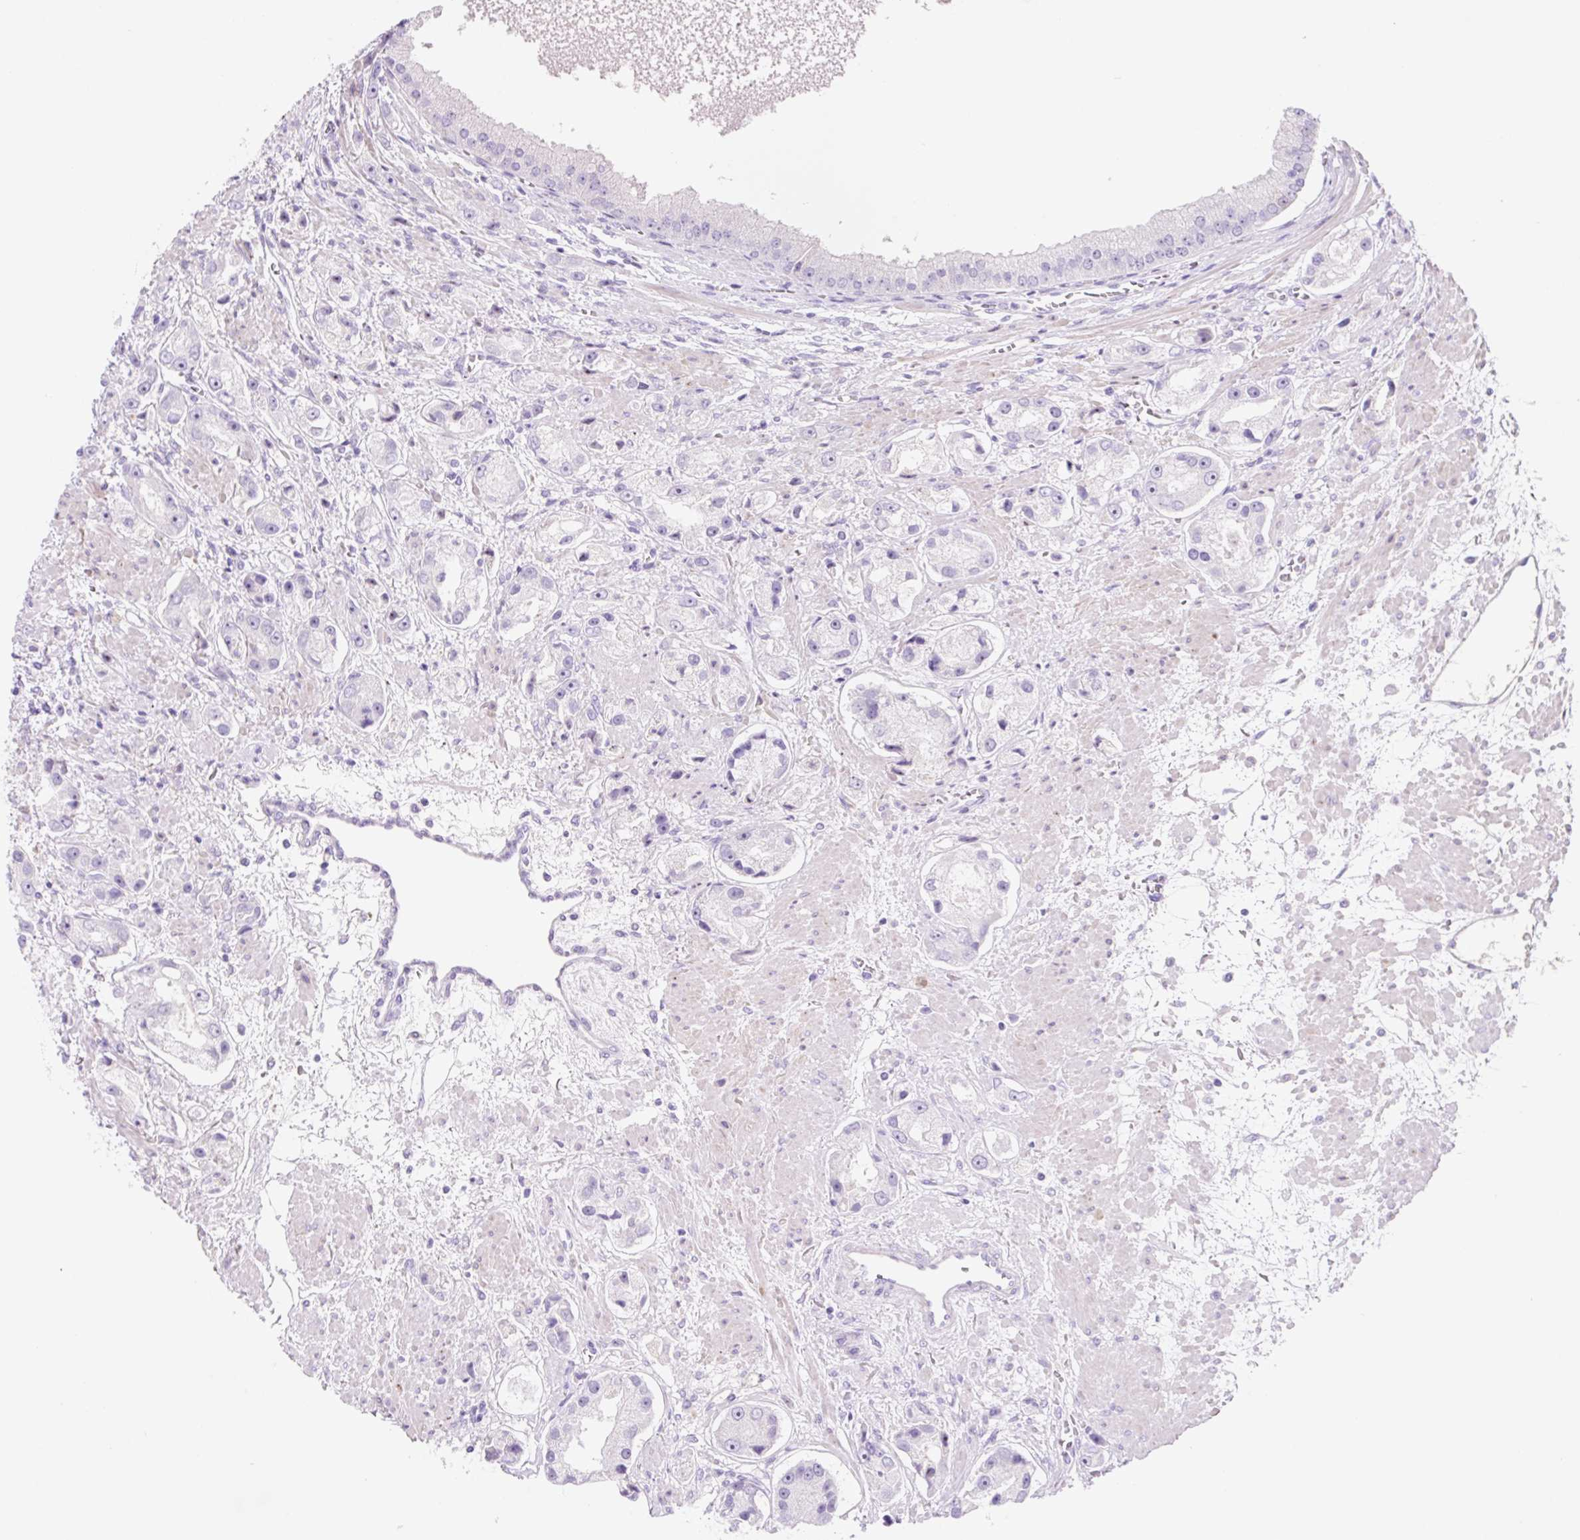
{"staining": {"intensity": "negative", "quantity": "none", "location": "none"}, "tissue": "prostate cancer", "cell_type": "Tumor cells", "image_type": "cancer", "snomed": [{"axis": "morphology", "description": "Adenocarcinoma, High grade"}, {"axis": "topography", "description": "Prostate"}], "caption": "A high-resolution image shows immunohistochemistry staining of adenocarcinoma (high-grade) (prostate), which displays no significant expression in tumor cells.", "gene": "ZNF121", "patient": {"sex": "male", "age": 67}}